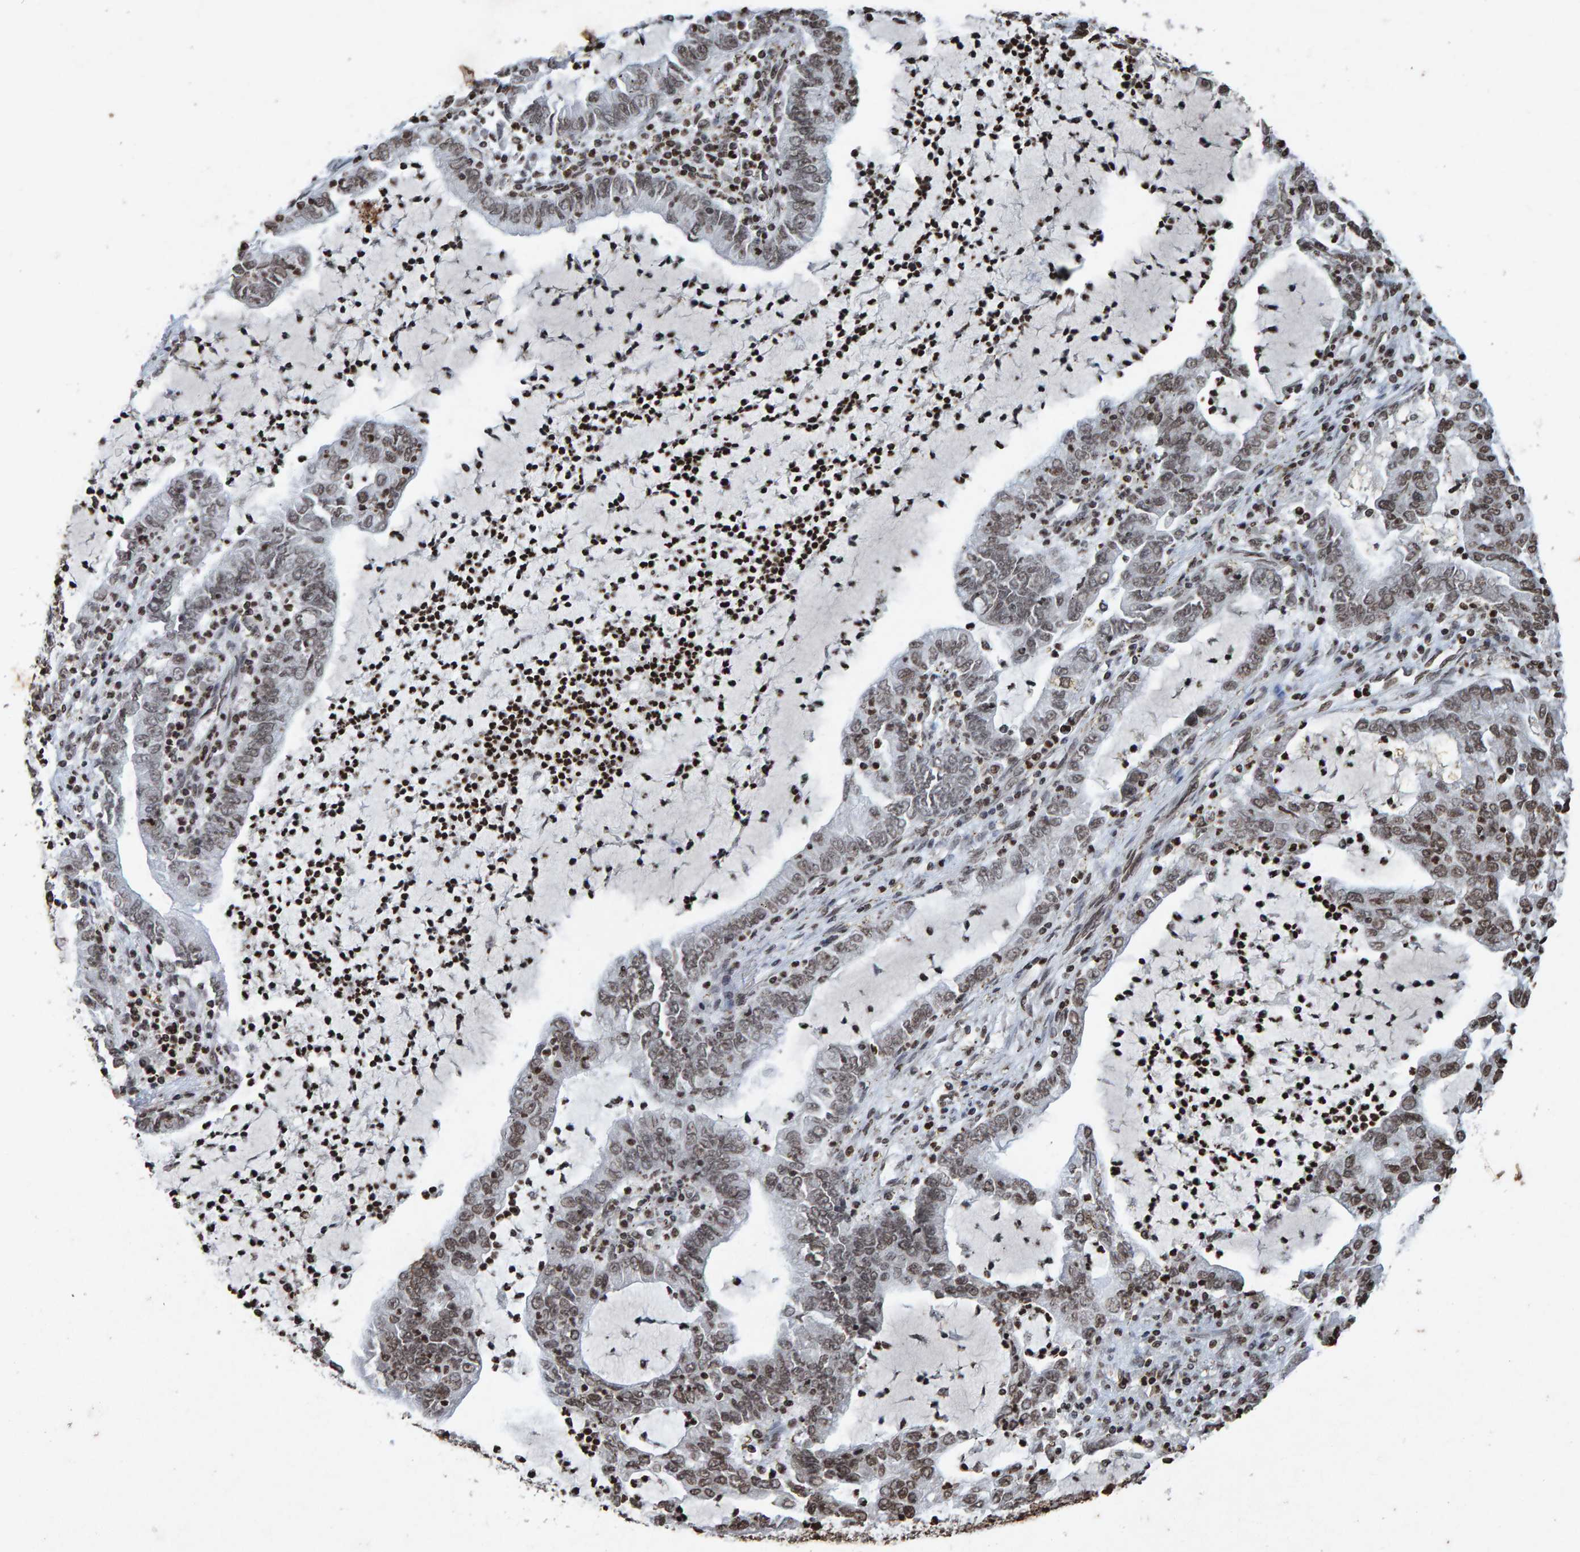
{"staining": {"intensity": "strong", "quantity": "25%-75%", "location": "nuclear"}, "tissue": "lung cancer", "cell_type": "Tumor cells", "image_type": "cancer", "snomed": [{"axis": "morphology", "description": "Adenocarcinoma, NOS"}, {"axis": "topography", "description": "Lung"}], "caption": "High-power microscopy captured an immunohistochemistry histopathology image of lung cancer, revealing strong nuclear staining in approximately 25%-75% of tumor cells. (DAB (3,3'-diaminobenzidine) IHC, brown staining for protein, blue staining for nuclei).", "gene": "H2AZ1", "patient": {"sex": "female", "age": 51}}